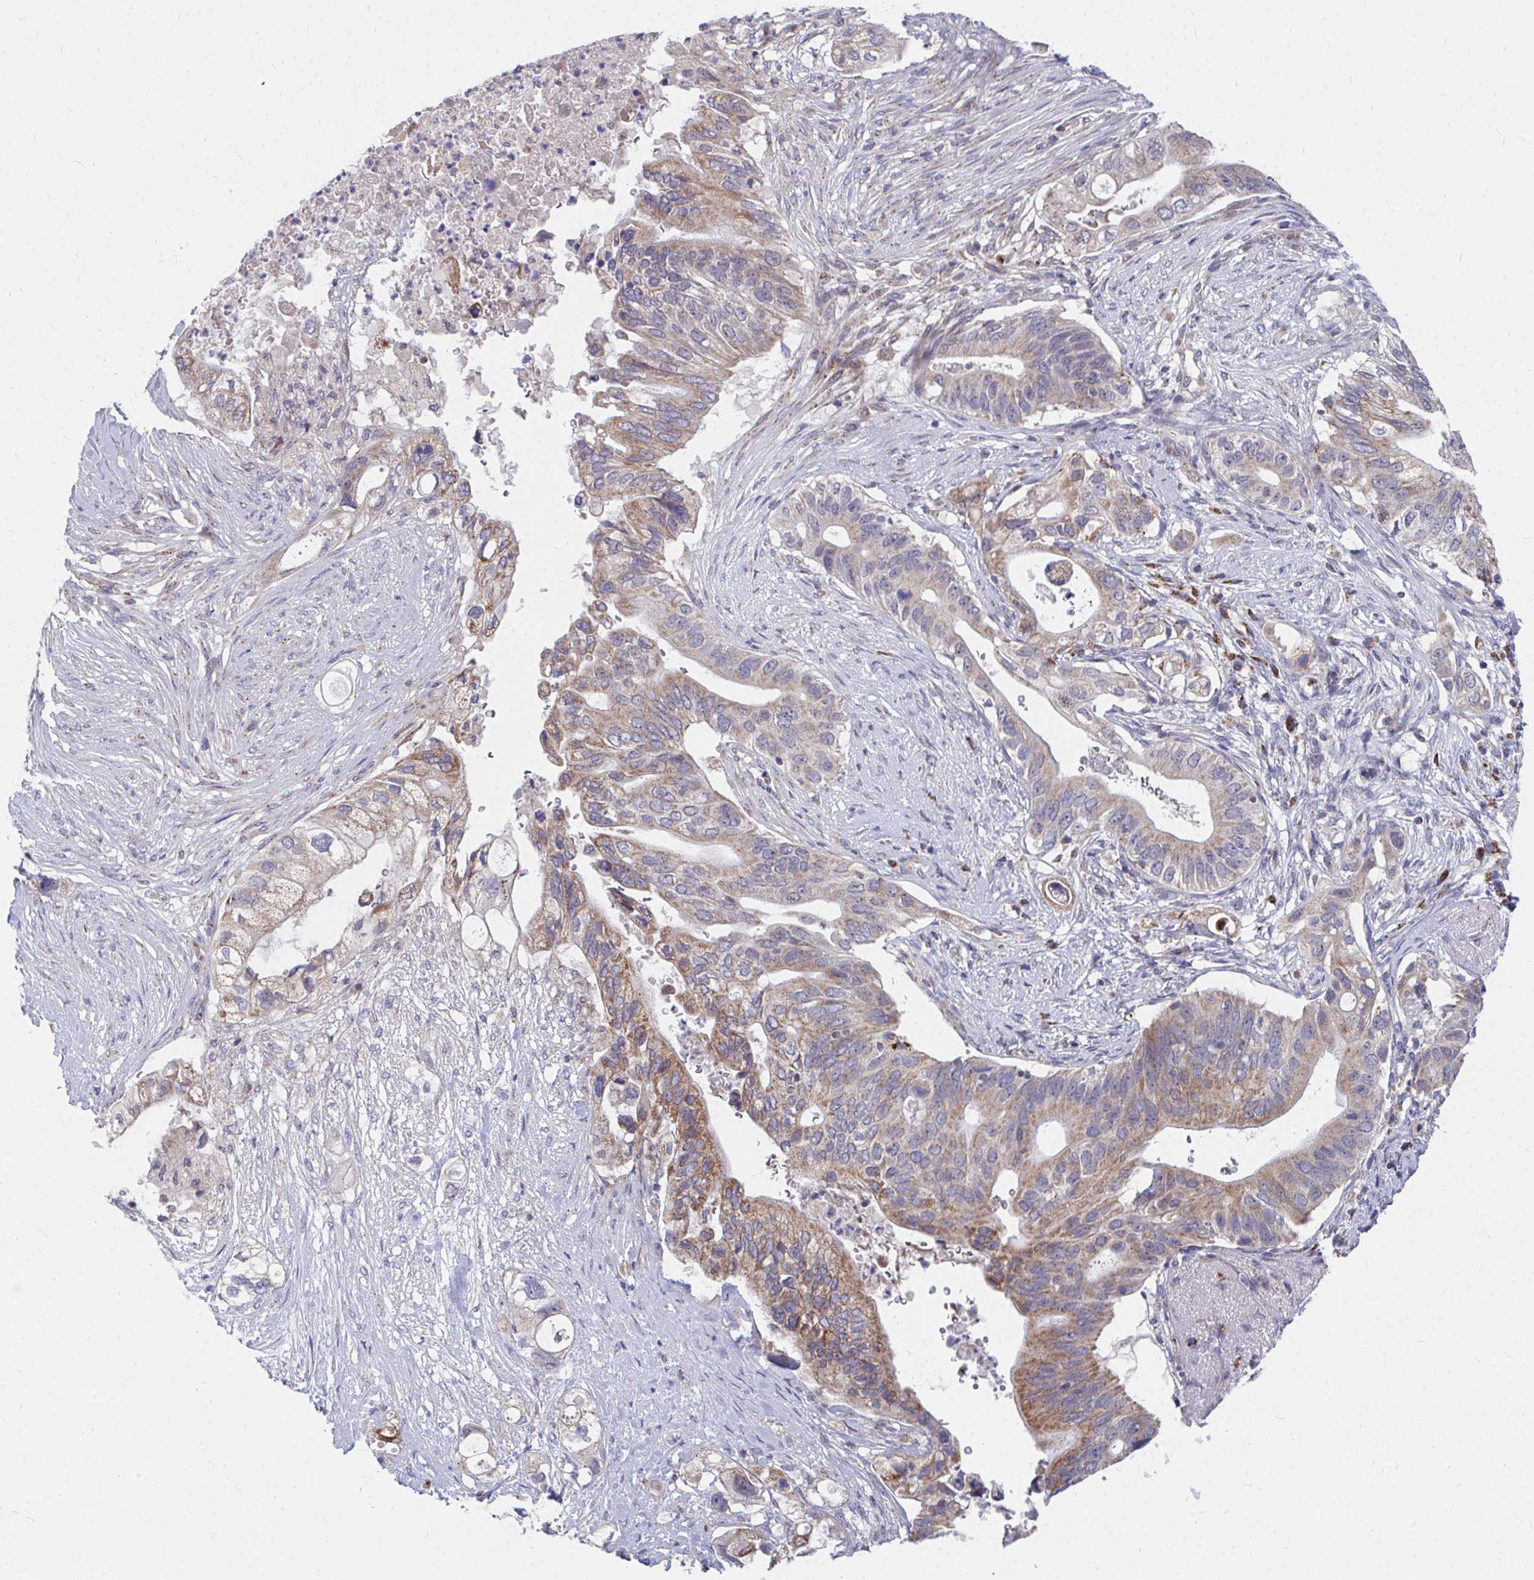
{"staining": {"intensity": "moderate", "quantity": "25%-75%", "location": "cytoplasmic/membranous"}, "tissue": "pancreatic cancer", "cell_type": "Tumor cells", "image_type": "cancer", "snomed": [{"axis": "morphology", "description": "Adenocarcinoma, NOS"}, {"axis": "topography", "description": "Pancreas"}], "caption": "Pancreatic adenocarcinoma was stained to show a protein in brown. There is medium levels of moderate cytoplasmic/membranous staining in about 25%-75% of tumor cells.", "gene": "PEX3", "patient": {"sex": "female", "age": 72}}